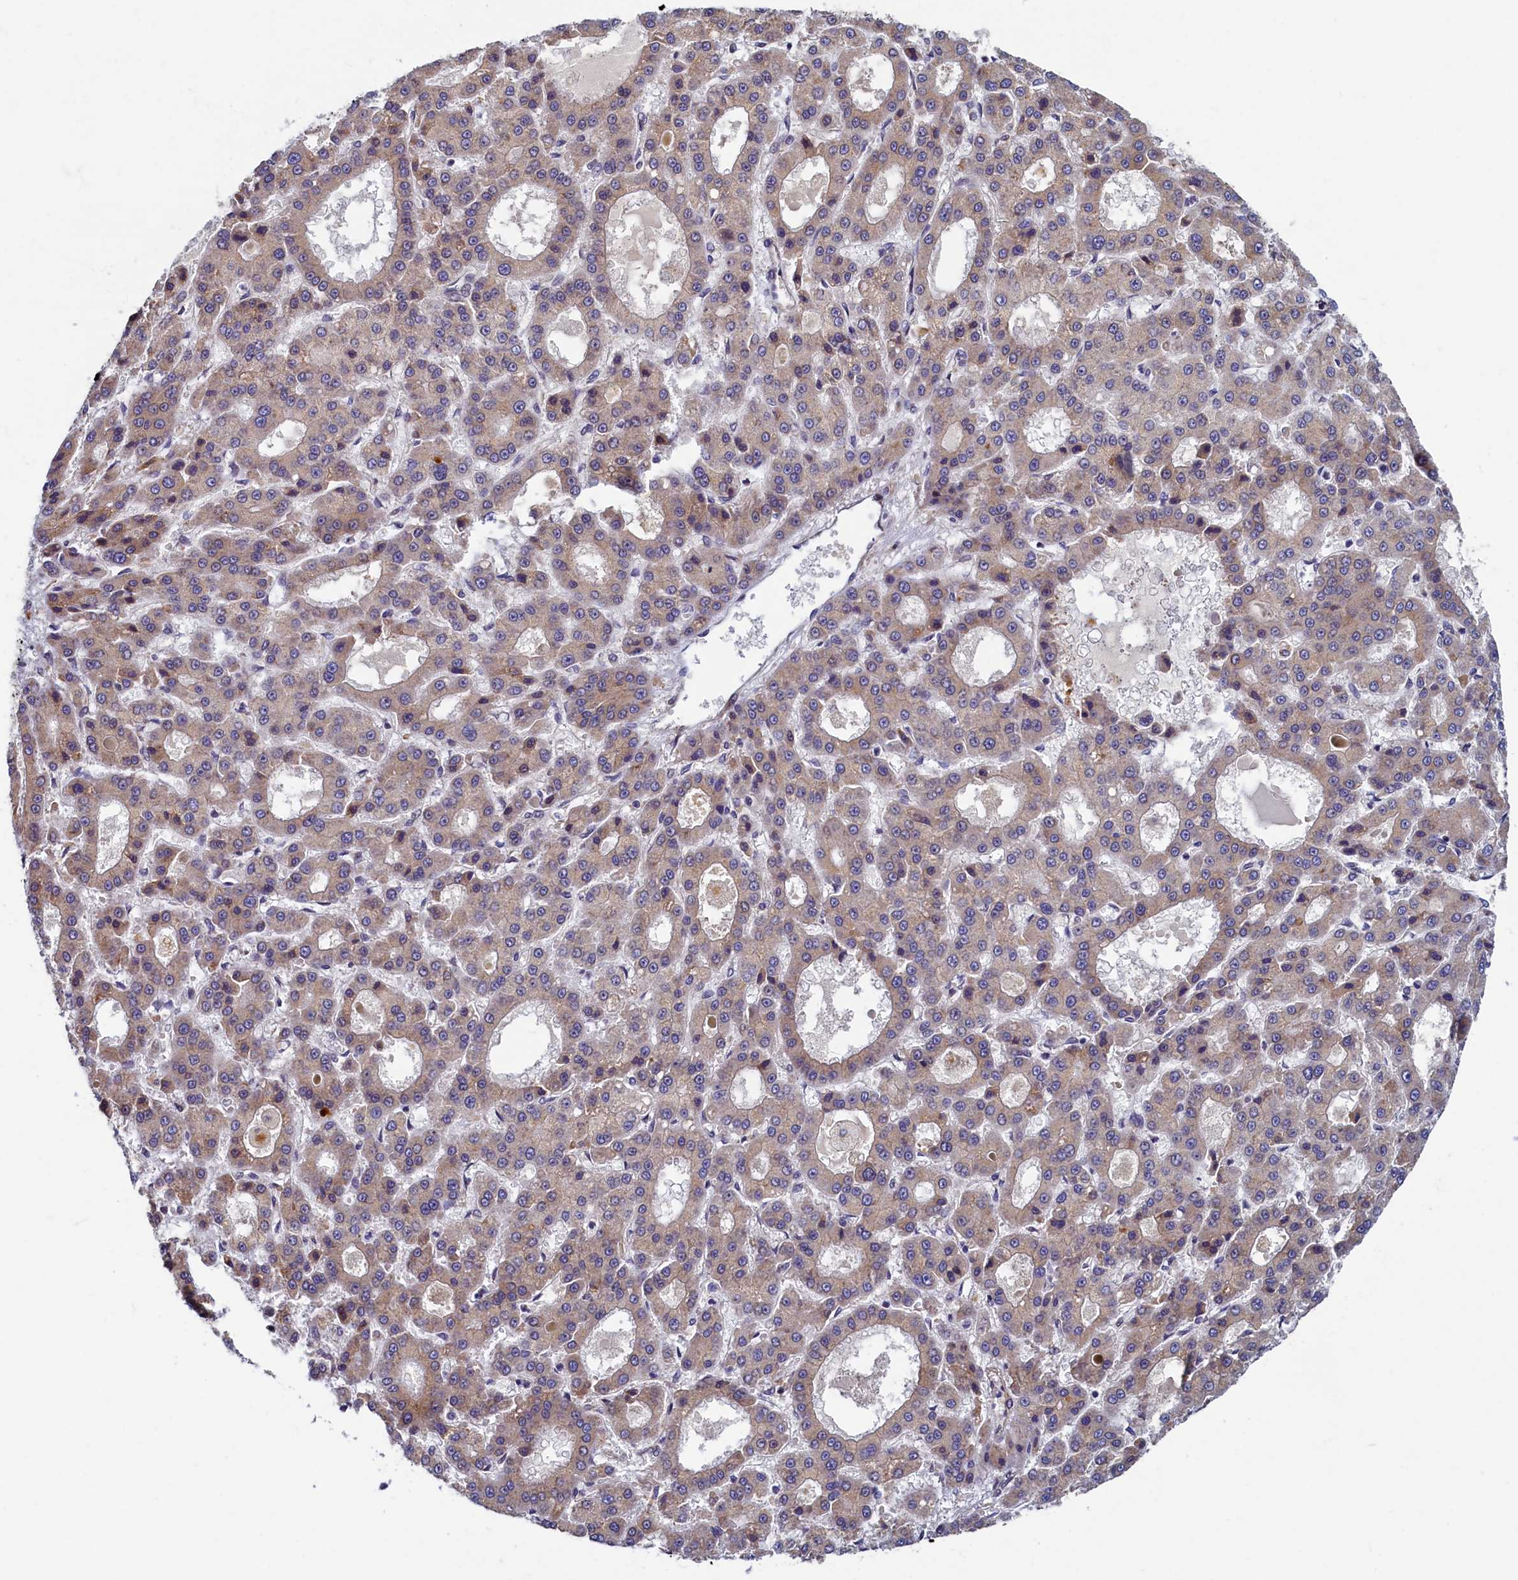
{"staining": {"intensity": "weak", "quantity": "25%-75%", "location": "cytoplasmic/membranous"}, "tissue": "liver cancer", "cell_type": "Tumor cells", "image_type": "cancer", "snomed": [{"axis": "morphology", "description": "Carcinoma, Hepatocellular, NOS"}, {"axis": "topography", "description": "Liver"}], "caption": "Hepatocellular carcinoma (liver) stained for a protein (brown) exhibits weak cytoplasmic/membranous positive expression in approximately 25%-75% of tumor cells.", "gene": "SLC16A14", "patient": {"sex": "male", "age": 70}}